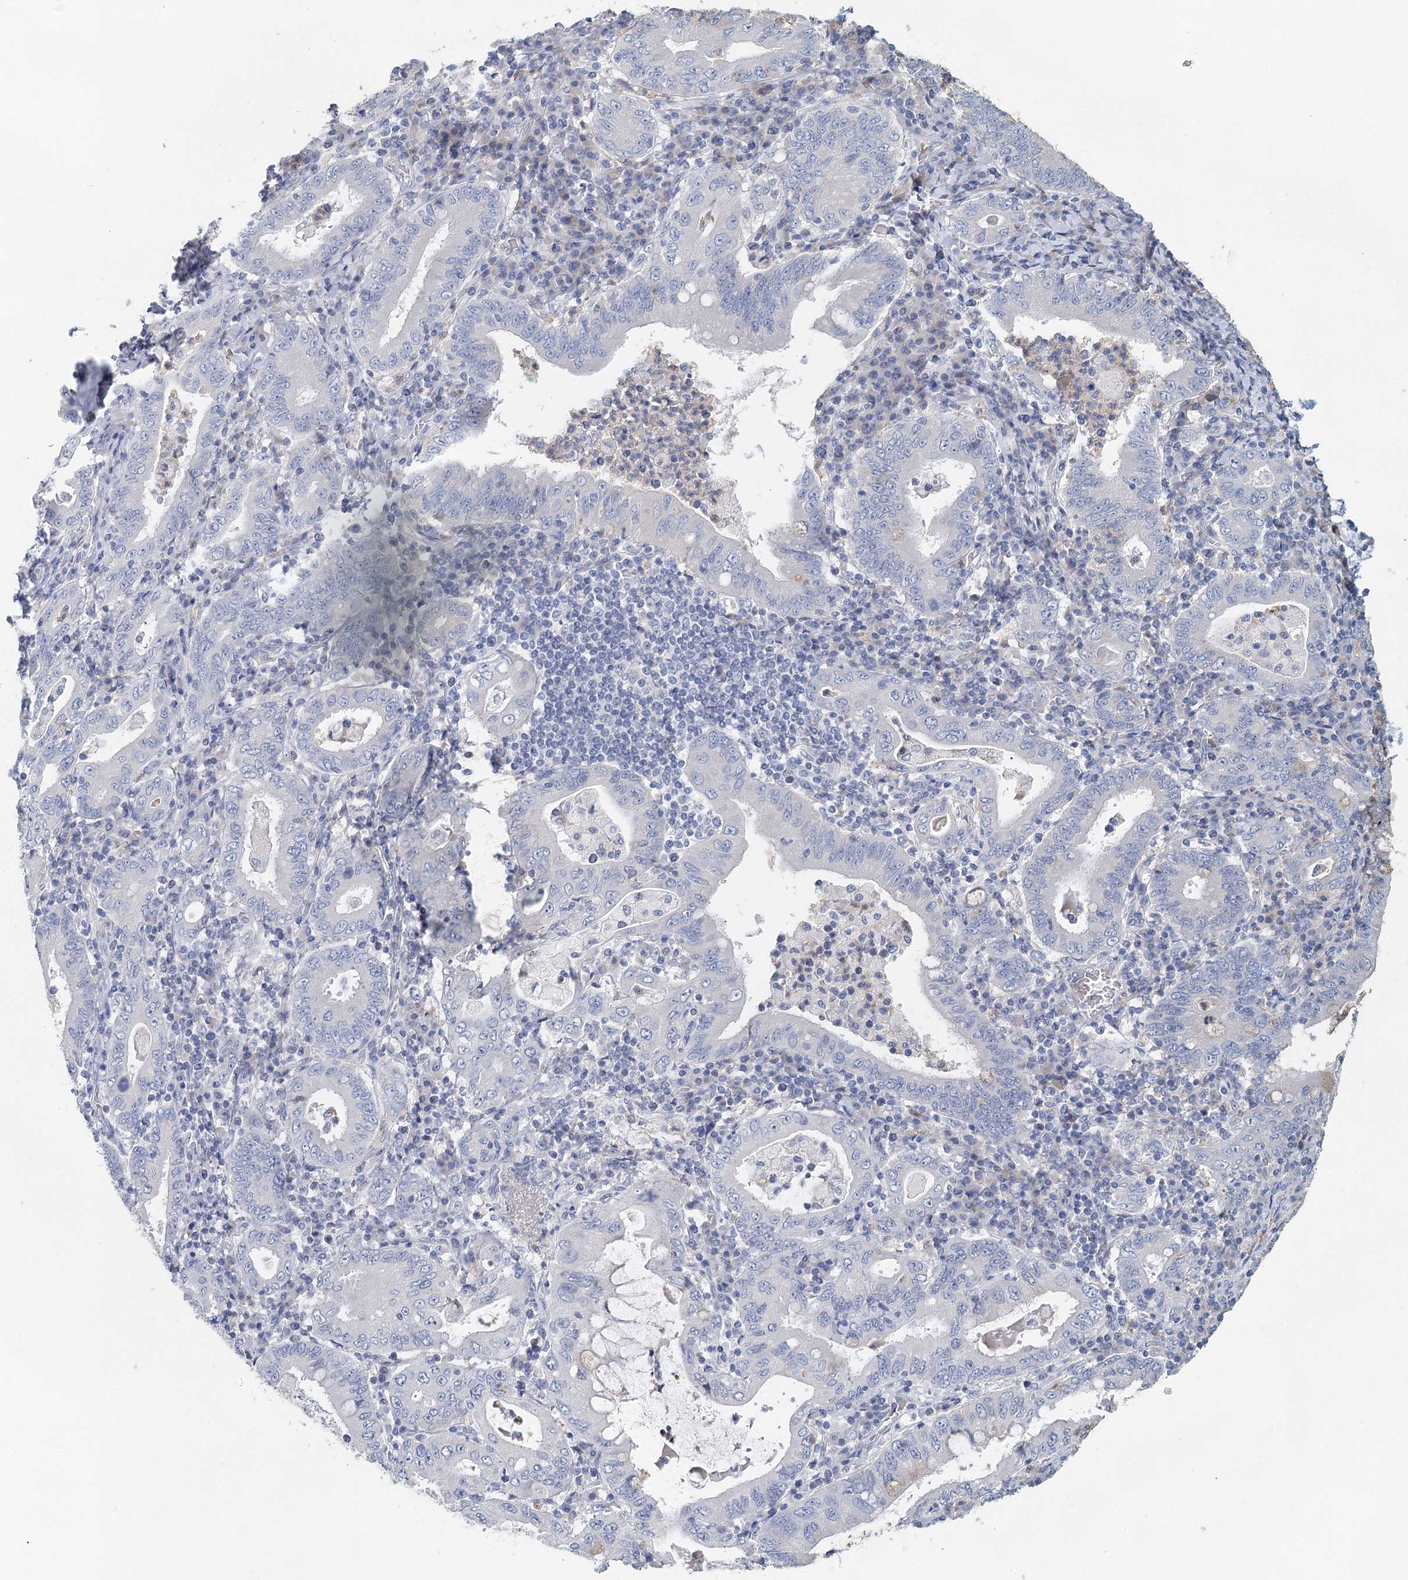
{"staining": {"intensity": "negative", "quantity": "none", "location": "none"}, "tissue": "stomach cancer", "cell_type": "Tumor cells", "image_type": "cancer", "snomed": [{"axis": "morphology", "description": "Normal tissue, NOS"}, {"axis": "morphology", "description": "Adenocarcinoma, NOS"}, {"axis": "topography", "description": "Esophagus"}, {"axis": "topography", "description": "Stomach, upper"}, {"axis": "topography", "description": "Peripheral nerve tissue"}], "caption": "The photomicrograph demonstrates no staining of tumor cells in stomach cancer. (Stains: DAB (3,3'-diaminobenzidine) IHC with hematoxylin counter stain, Microscopy: brightfield microscopy at high magnification).", "gene": "MYL6B", "patient": {"sex": "male", "age": 62}}